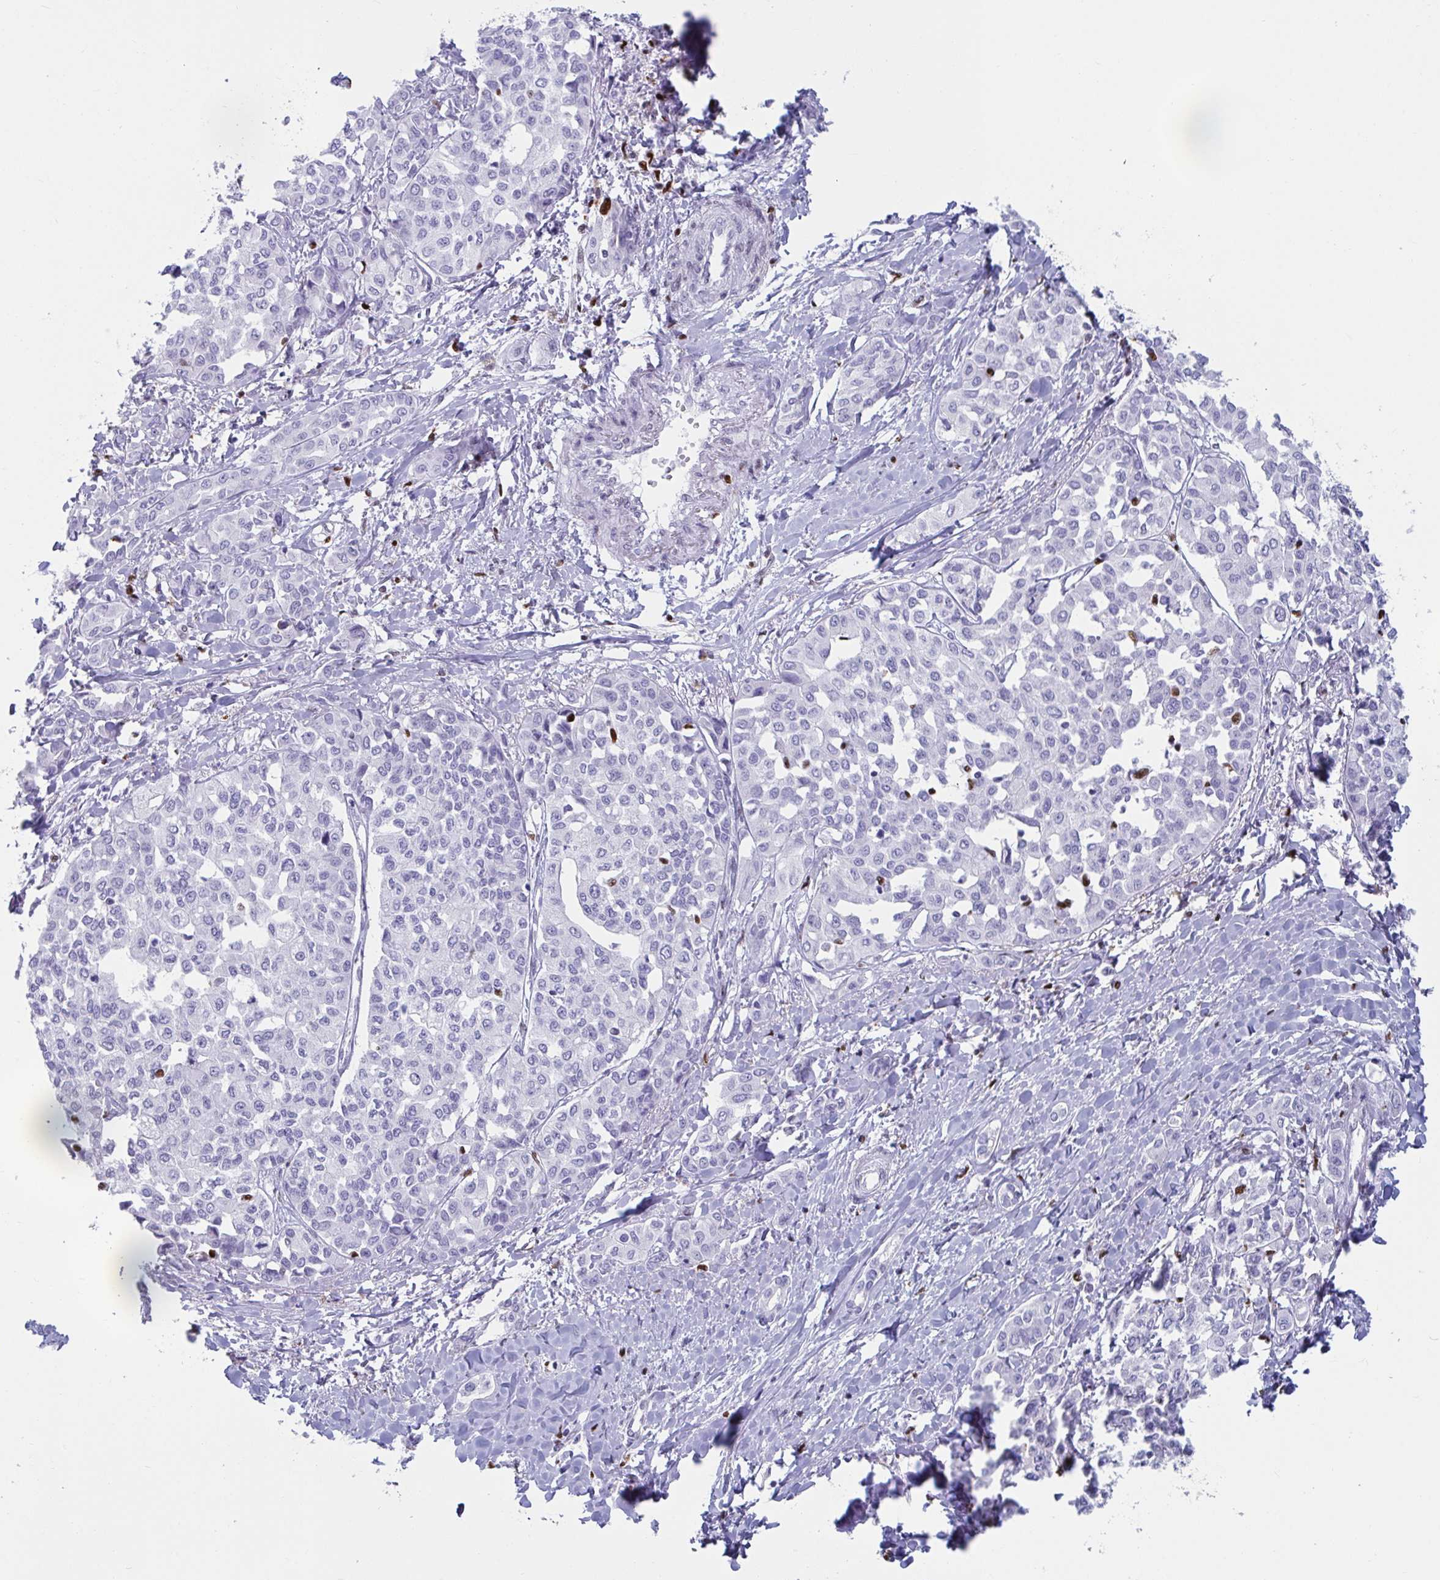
{"staining": {"intensity": "negative", "quantity": "none", "location": "none"}, "tissue": "liver cancer", "cell_type": "Tumor cells", "image_type": "cancer", "snomed": [{"axis": "morphology", "description": "Cholangiocarcinoma"}, {"axis": "topography", "description": "Liver"}], "caption": "Tumor cells are negative for protein expression in human cholangiocarcinoma (liver). (DAB immunohistochemistry (IHC) visualized using brightfield microscopy, high magnification).", "gene": "ZNF586", "patient": {"sex": "female", "age": 77}}